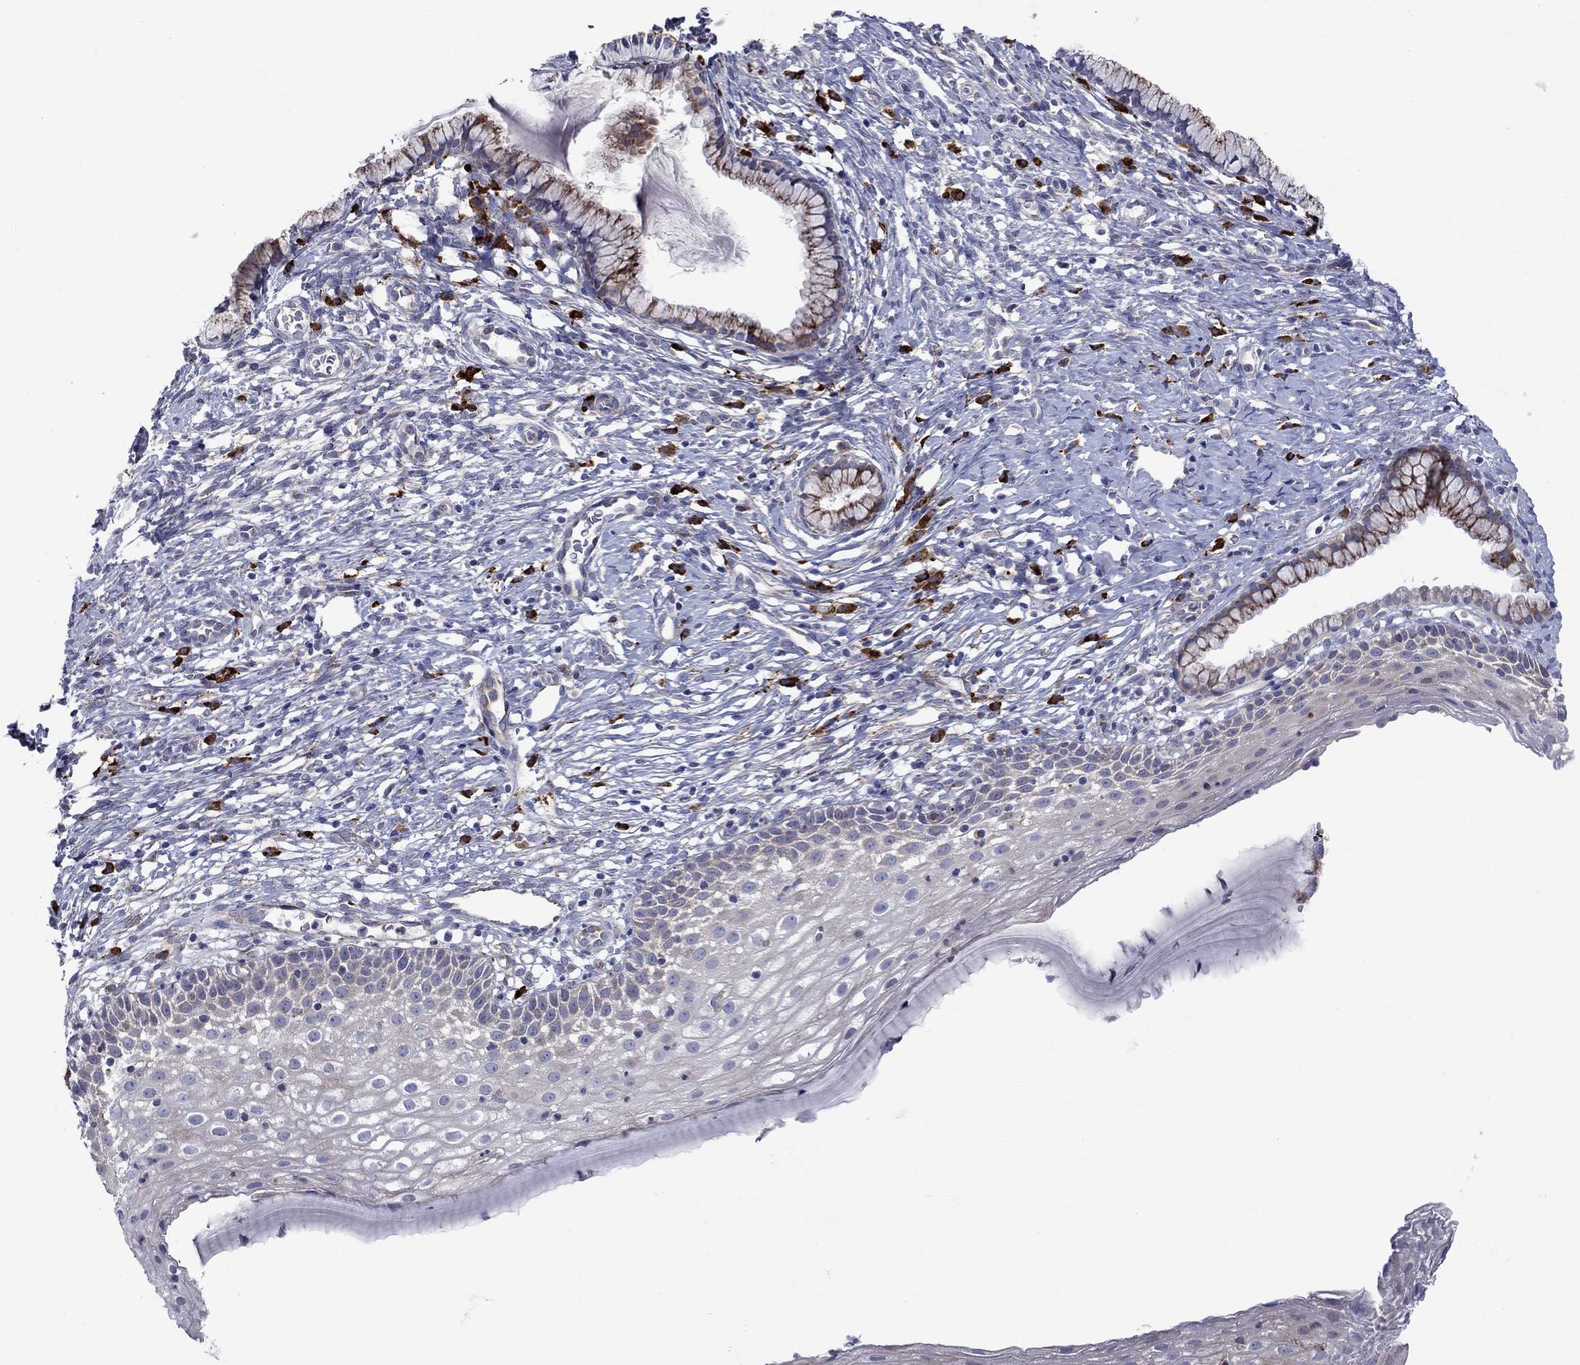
{"staining": {"intensity": "strong", "quantity": "25%-75%", "location": "cytoplasmic/membranous"}, "tissue": "cervix", "cell_type": "Glandular cells", "image_type": "normal", "snomed": [{"axis": "morphology", "description": "Normal tissue, NOS"}, {"axis": "topography", "description": "Cervix"}], "caption": "DAB immunohistochemical staining of benign human cervix demonstrates strong cytoplasmic/membranous protein expression in approximately 25%-75% of glandular cells. The protein of interest is shown in brown color, while the nuclei are stained blue.", "gene": "ASNS", "patient": {"sex": "female", "age": 39}}